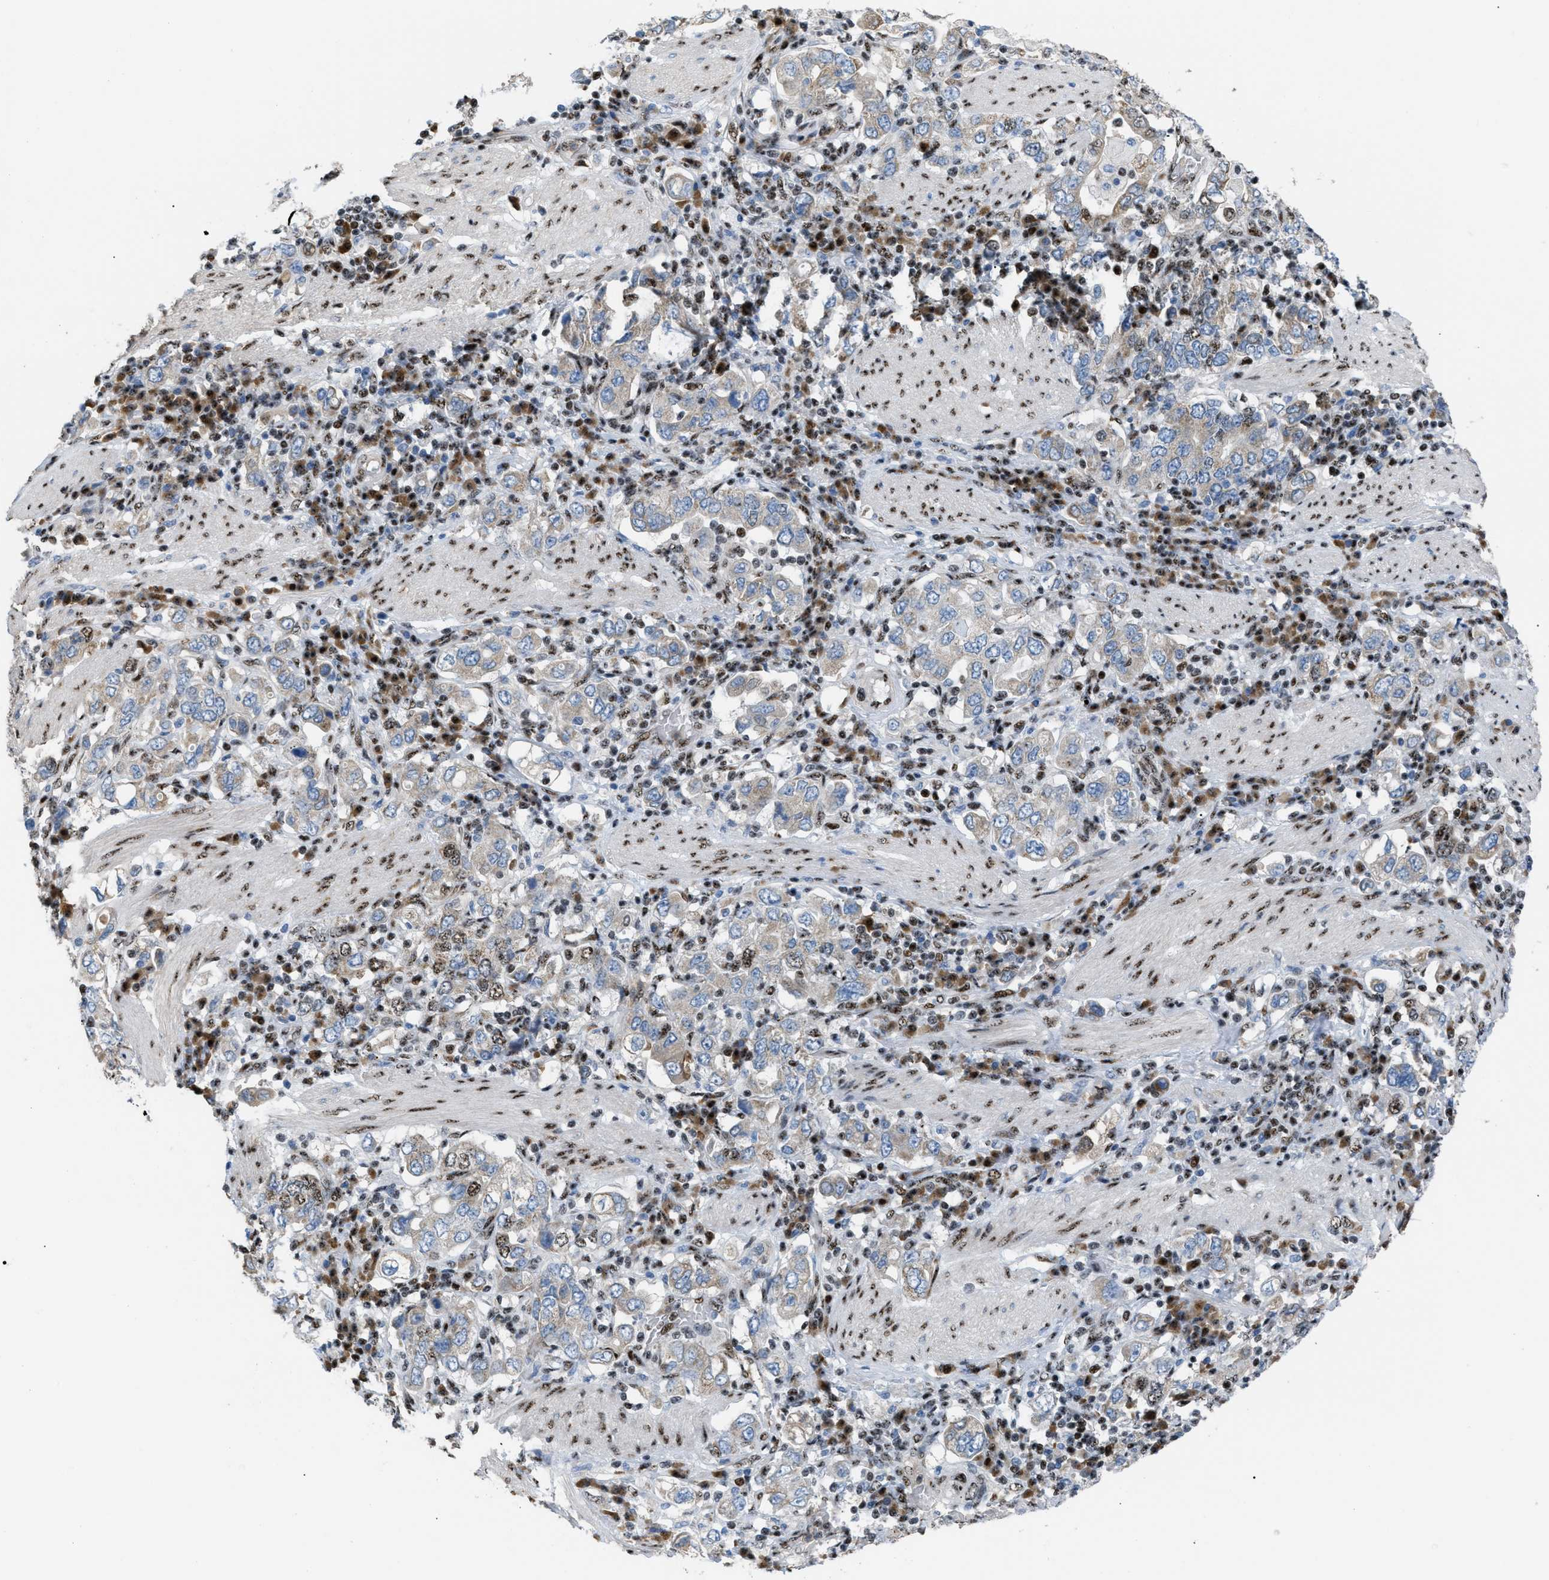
{"staining": {"intensity": "moderate", "quantity": "<25%", "location": "nuclear"}, "tissue": "stomach cancer", "cell_type": "Tumor cells", "image_type": "cancer", "snomed": [{"axis": "morphology", "description": "Adenocarcinoma, NOS"}, {"axis": "topography", "description": "Stomach, upper"}], "caption": "Immunohistochemistry image of stomach adenocarcinoma stained for a protein (brown), which shows low levels of moderate nuclear staining in approximately <25% of tumor cells.", "gene": "CDR2", "patient": {"sex": "male", "age": 62}}